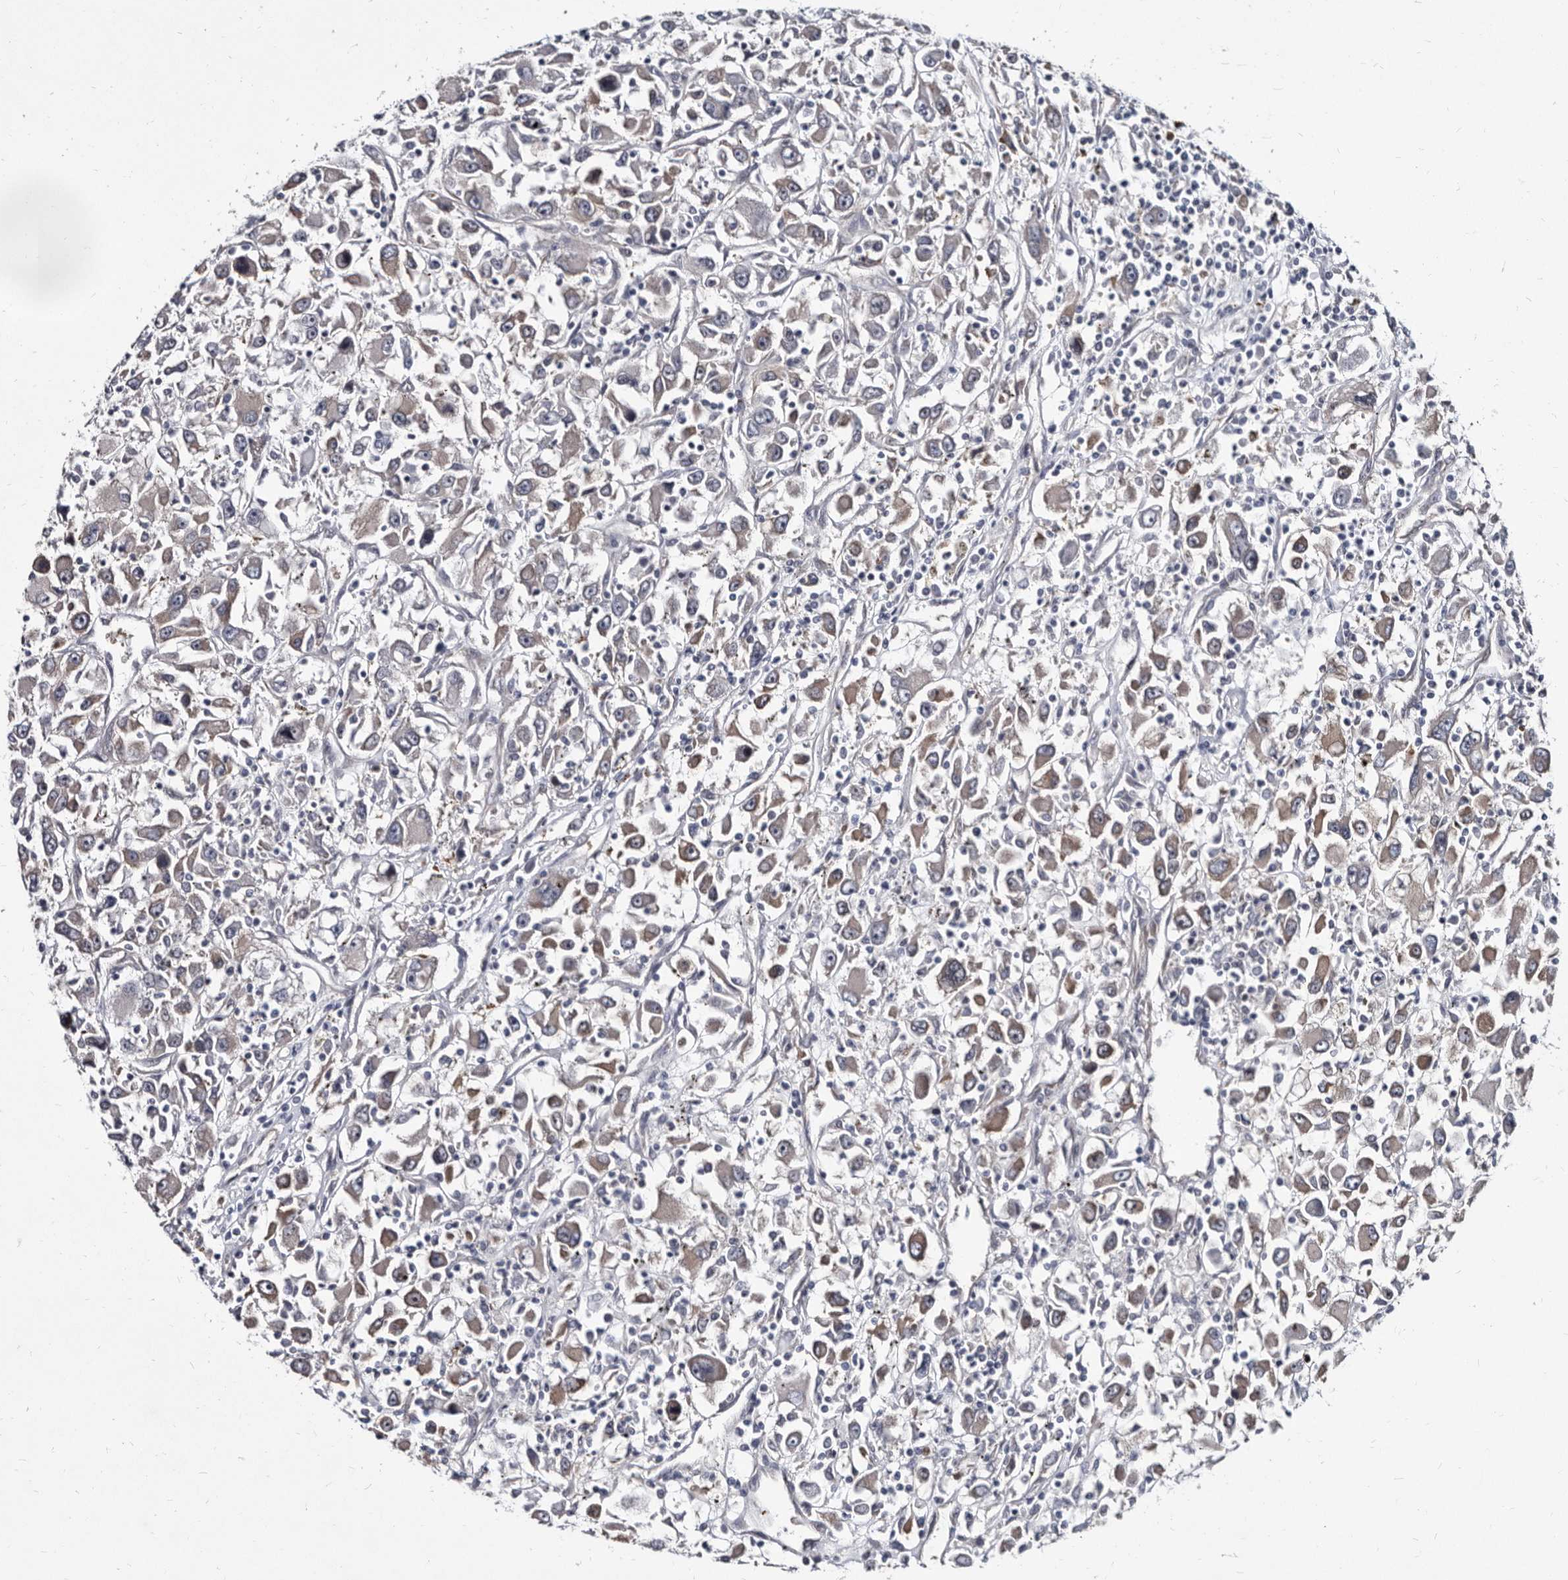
{"staining": {"intensity": "moderate", "quantity": "25%-75%", "location": "cytoplasmic/membranous"}, "tissue": "renal cancer", "cell_type": "Tumor cells", "image_type": "cancer", "snomed": [{"axis": "morphology", "description": "Adenocarcinoma, NOS"}, {"axis": "topography", "description": "Kidney"}], "caption": "Renal cancer (adenocarcinoma) tissue demonstrates moderate cytoplasmic/membranous staining in approximately 25%-75% of tumor cells", "gene": "ABCF2", "patient": {"sex": "female", "age": 52}}